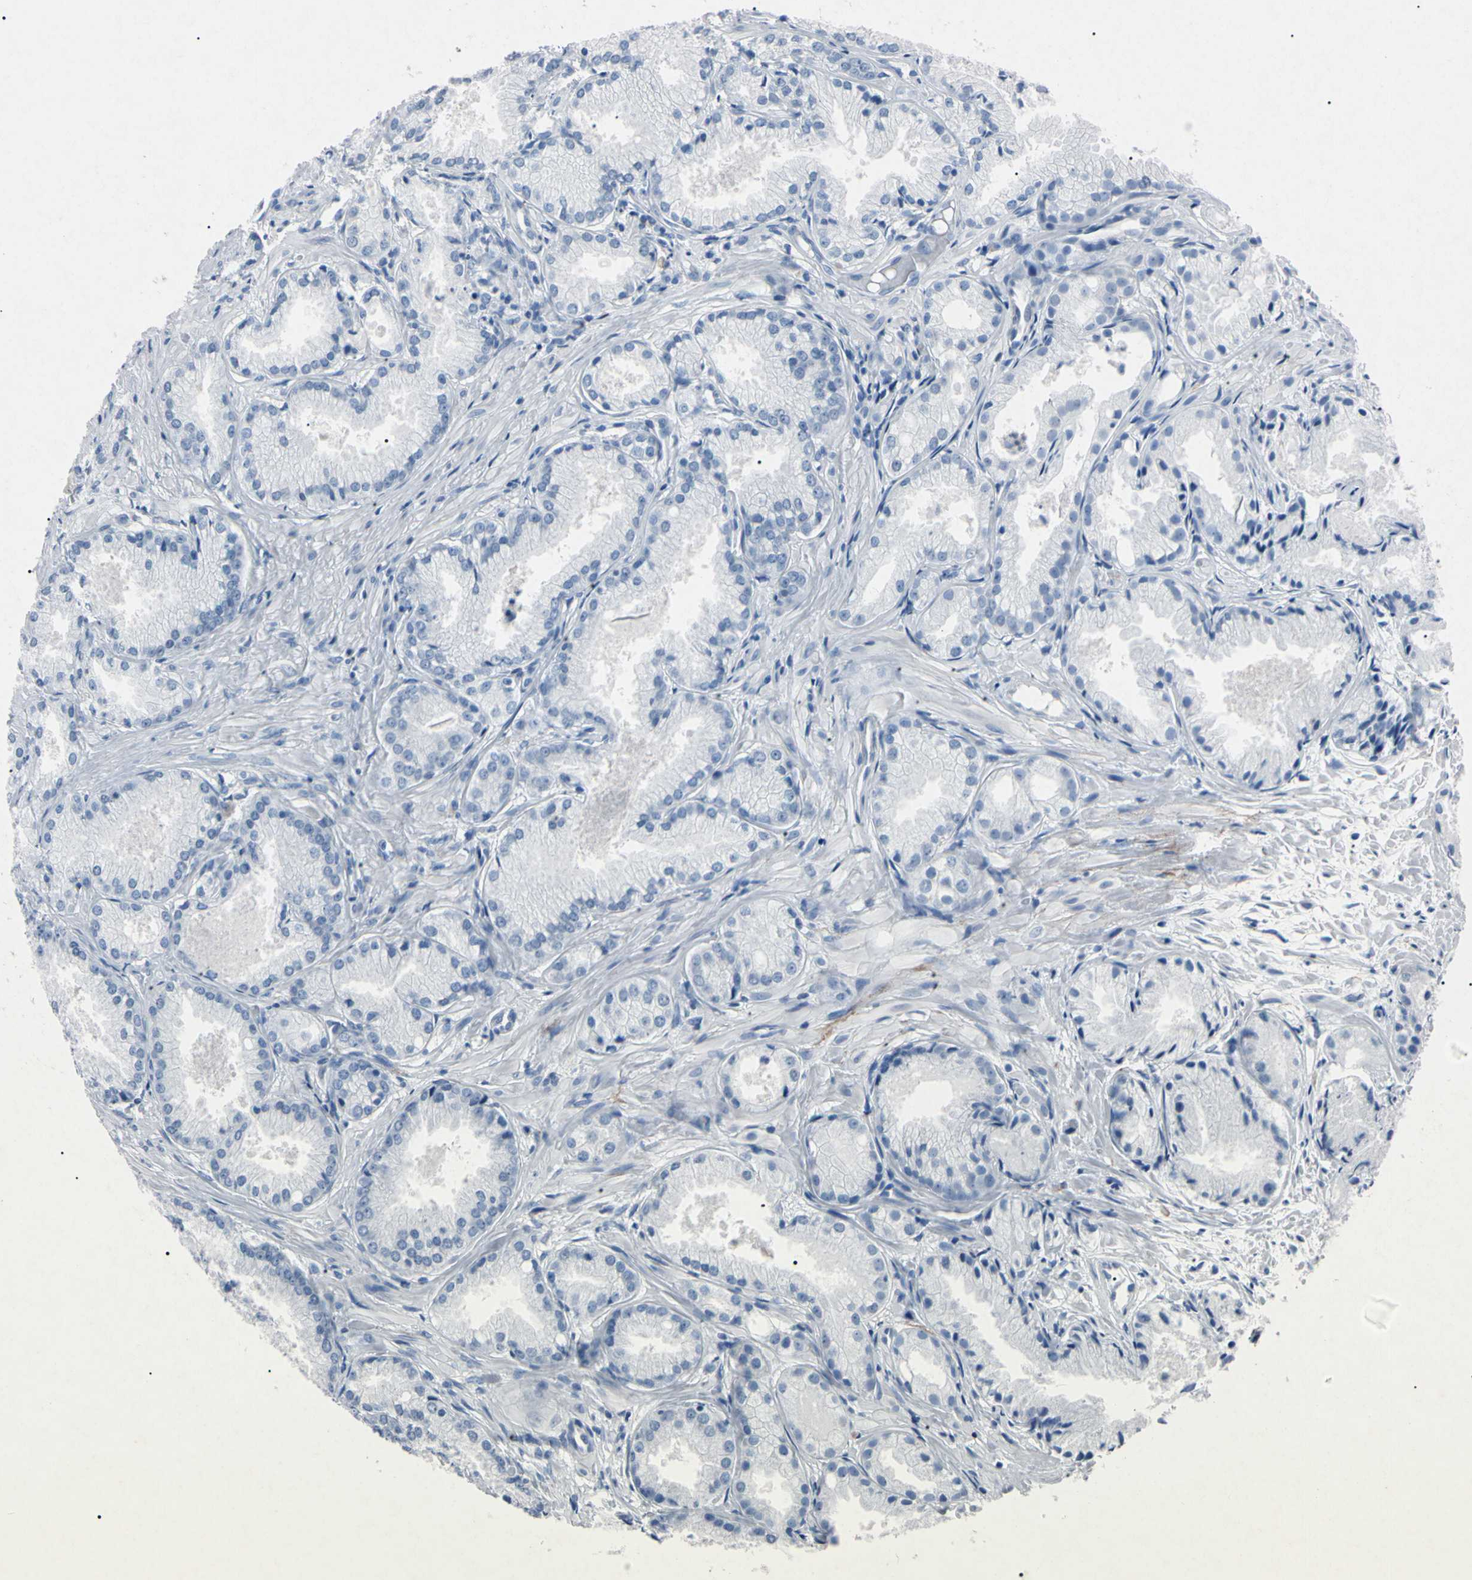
{"staining": {"intensity": "negative", "quantity": "none", "location": "none"}, "tissue": "prostate cancer", "cell_type": "Tumor cells", "image_type": "cancer", "snomed": [{"axis": "morphology", "description": "Adenocarcinoma, Low grade"}, {"axis": "topography", "description": "Prostate"}], "caption": "Immunohistochemistry (IHC) of human prostate cancer (low-grade adenocarcinoma) reveals no staining in tumor cells.", "gene": "ELN", "patient": {"sex": "male", "age": 72}}